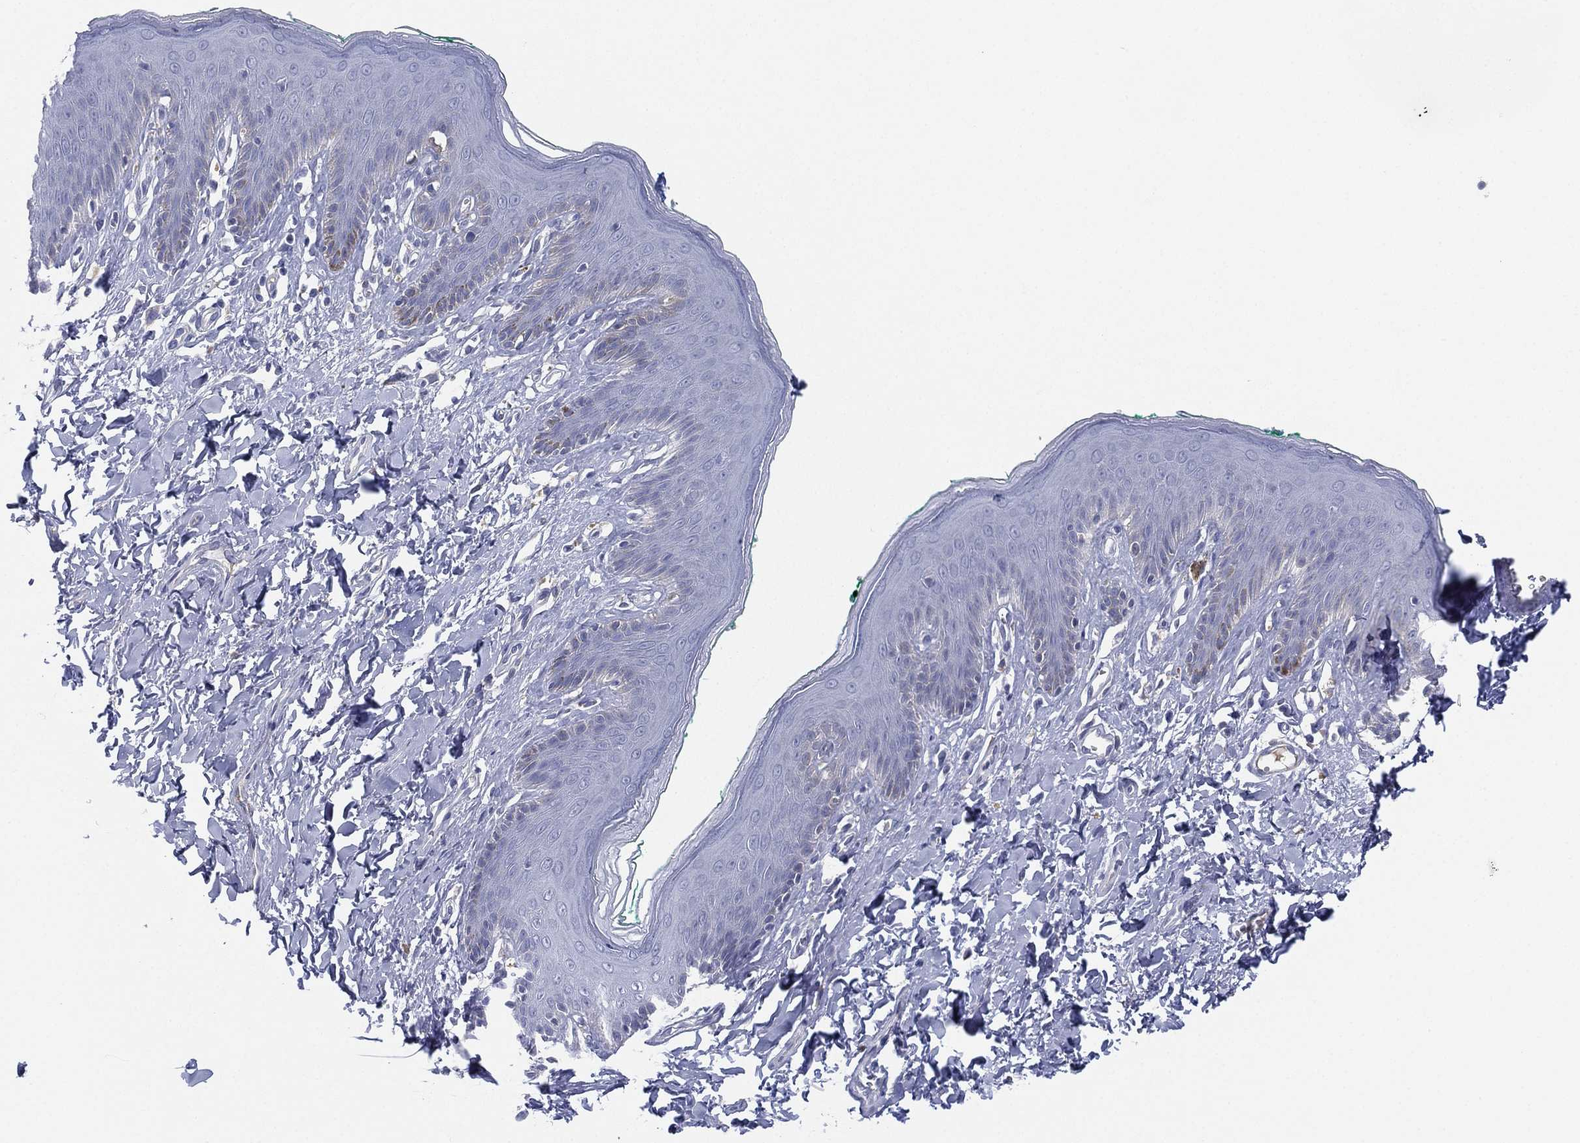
{"staining": {"intensity": "negative", "quantity": "none", "location": "none"}, "tissue": "skin", "cell_type": "Epidermal cells", "image_type": "normal", "snomed": [{"axis": "morphology", "description": "Normal tissue, NOS"}, {"axis": "topography", "description": "Vulva"}], "caption": "Epidermal cells are negative for protein expression in normal human skin. (Immunohistochemistry, brightfield microscopy, high magnification).", "gene": "MLF1", "patient": {"sex": "female", "age": 66}}